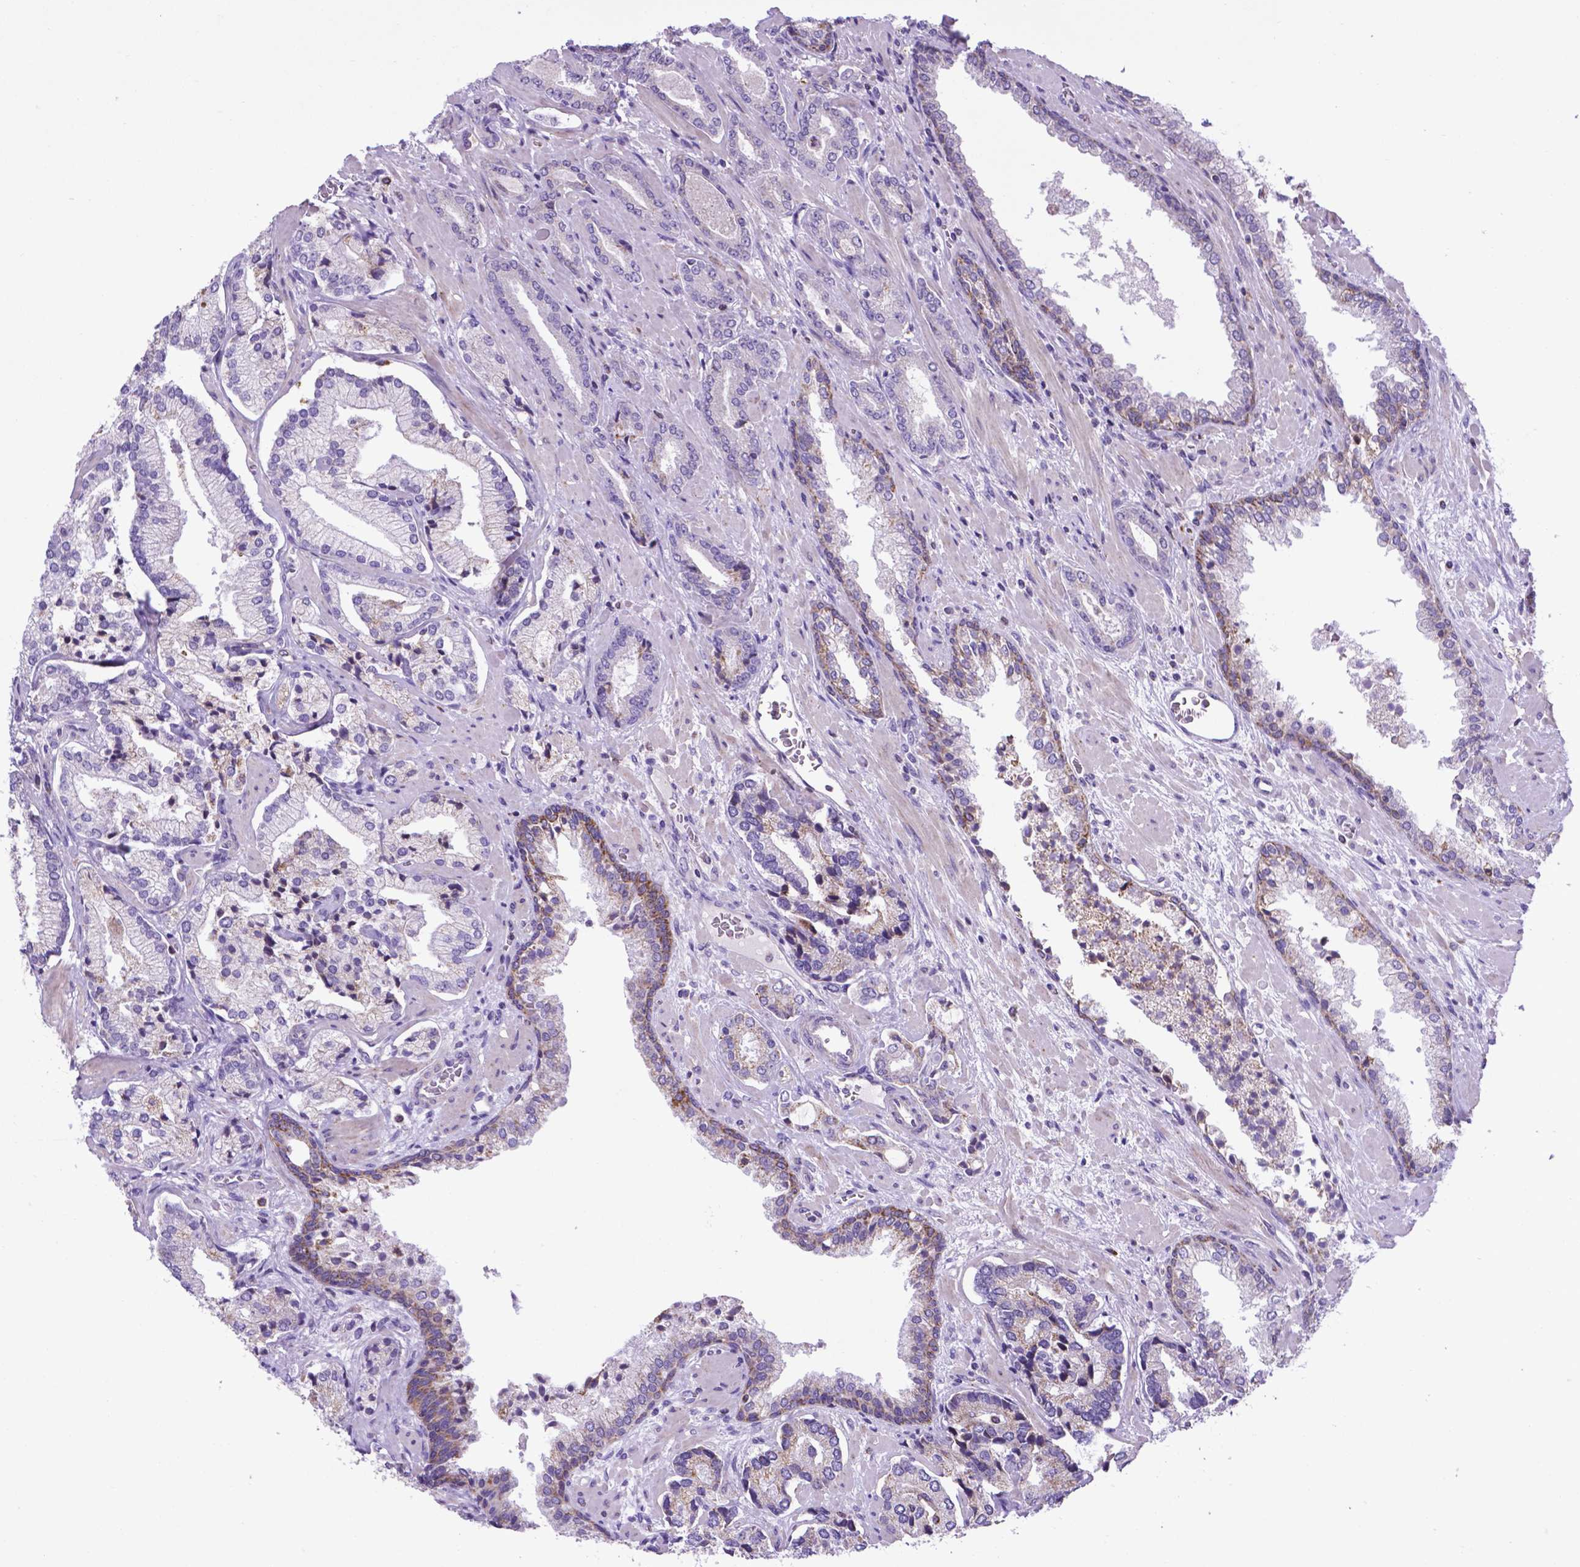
{"staining": {"intensity": "negative", "quantity": "none", "location": "none"}, "tissue": "prostate cancer", "cell_type": "Tumor cells", "image_type": "cancer", "snomed": [{"axis": "morphology", "description": "Adenocarcinoma, Low grade"}, {"axis": "topography", "description": "Prostate"}], "caption": "Immunohistochemistry image of human prostate low-grade adenocarcinoma stained for a protein (brown), which displays no expression in tumor cells.", "gene": "POU3F3", "patient": {"sex": "male", "age": 61}}